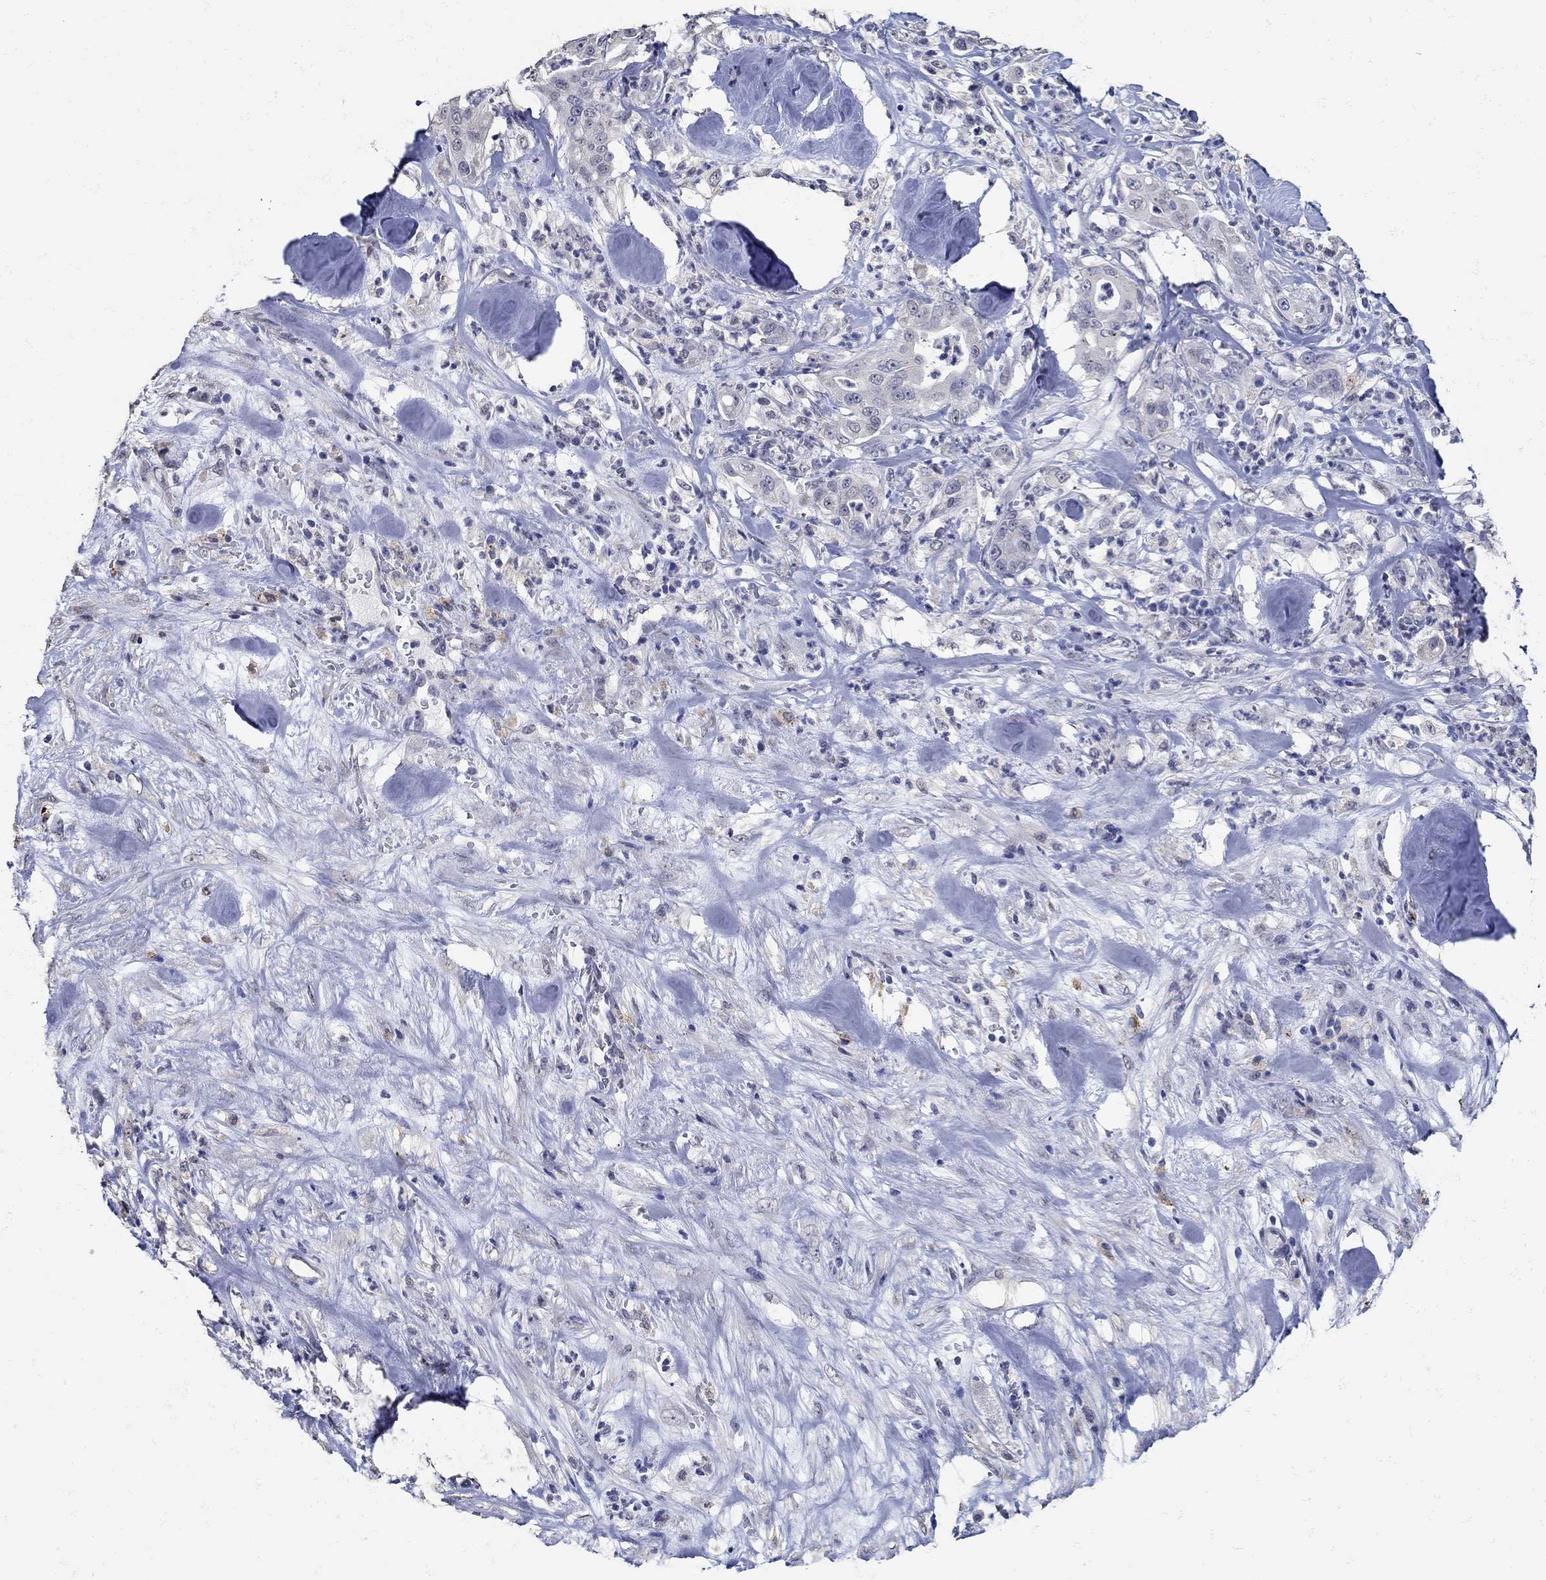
{"staining": {"intensity": "negative", "quantity": "none", "location": "none"}, "tissue": "pancreatic cancer", "cell_type": "Tumor cells", "image_type": "cancer", "snomed": [{"axis": "morphology", "description": "Adenocarcinoma, NOS"}, {"axis": "topography", "description": "Pancreas"}], "caption": "The IHC image has no significant expression in tumor cells of adenocarcinoma (pancreatic) tissue.", "gene": "KCNN3", "patient": {"sex": "male", "age": 71}}